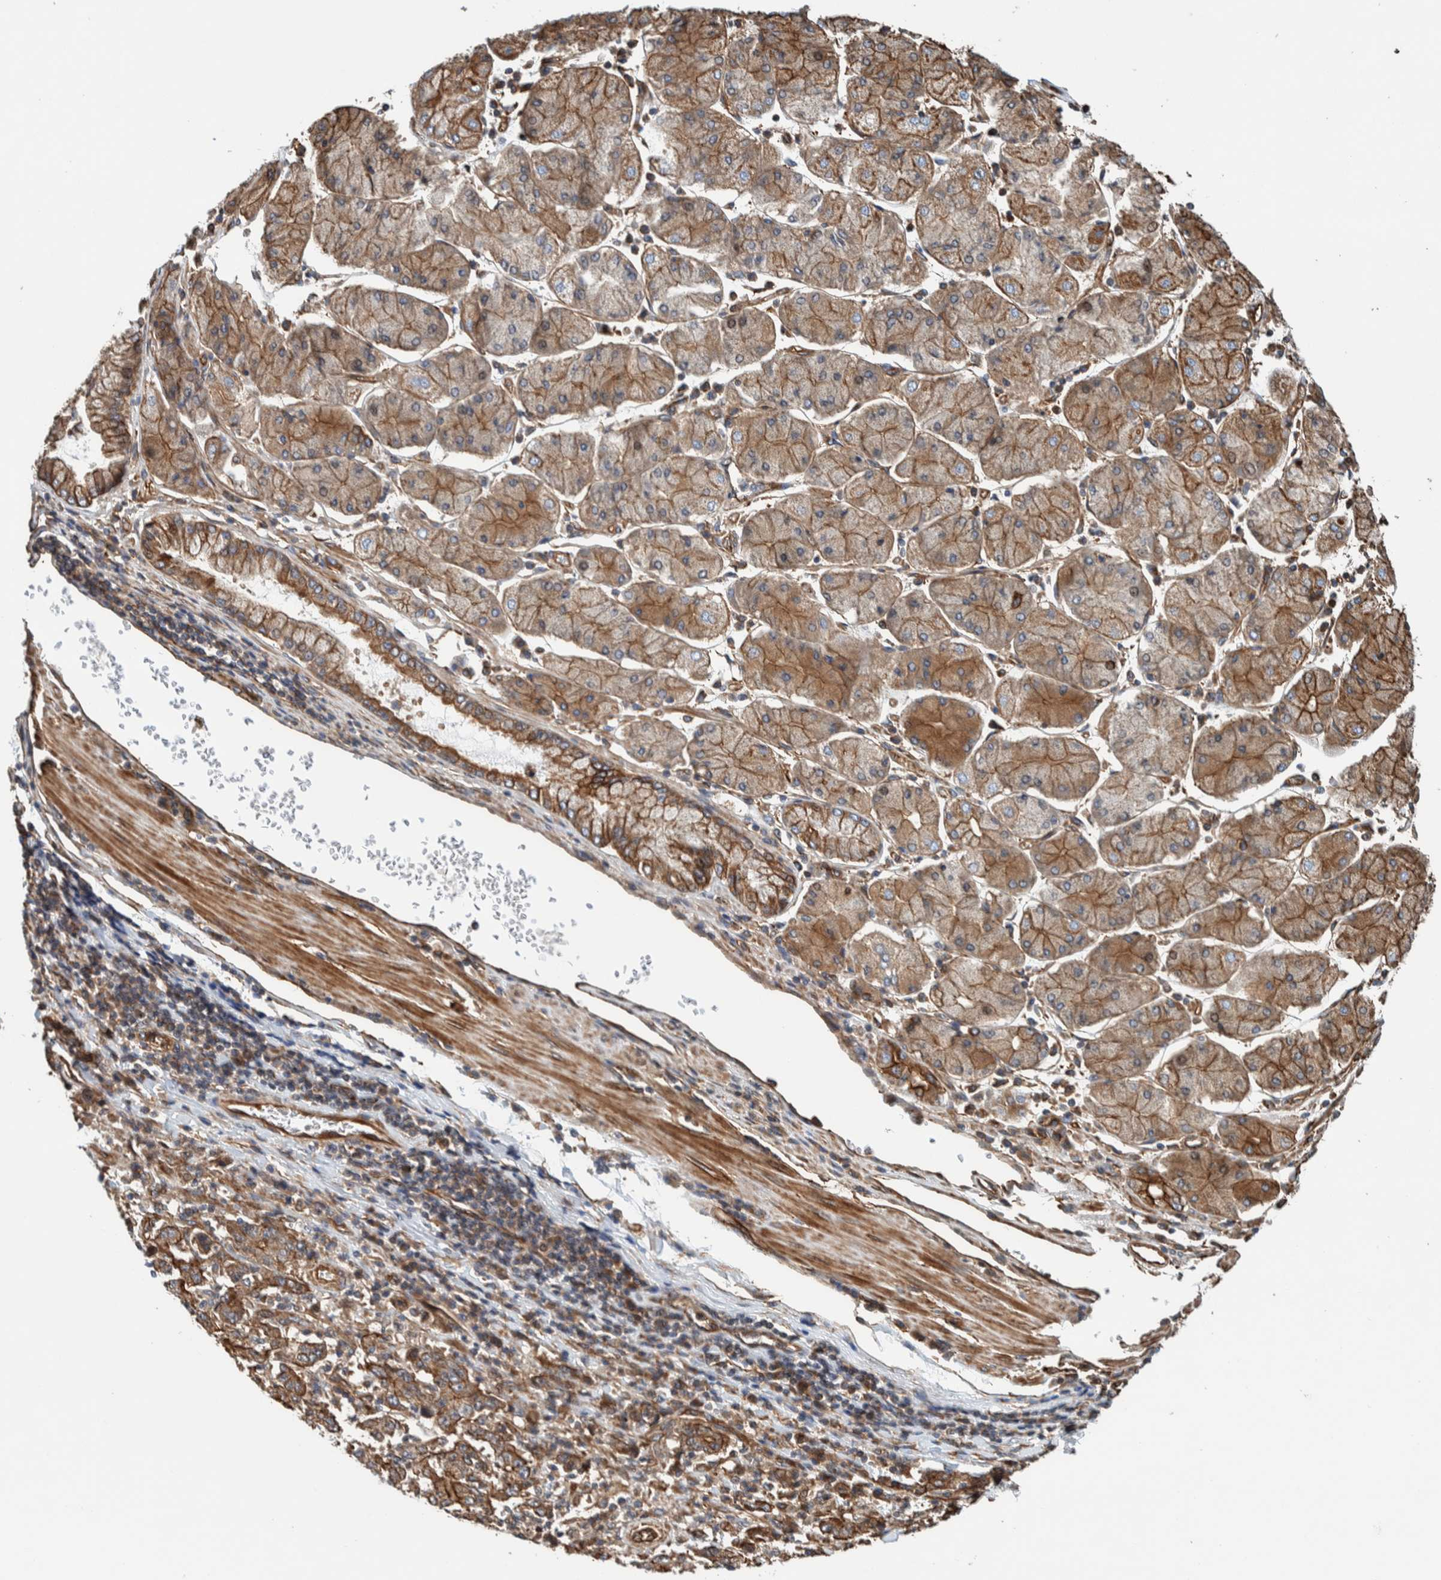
{"staining": {"intensity": "moderate", "quantity": ">75%", "location": "cytoplasmic/membranous"}, "tissue": "stomach cancer", "cell_type": "Tumor cells", "image_type": "cancer", "snomed": [{"axis": "morphology", "description": "Normal tissue, NOS"}, {"axis": "morphology", "description": "Adenocarcinoma, NOS"}, {"axis": "topography", "description": "Stomach, upper"}, {"axis": "topography", "description": "Stomach"}], "caption": "Moderate cytoplasmic/membranous expression for a protein is identified in approximately >75% of tumor cells of stomach cancer using immunohistochemistry (IHC).", "gene": "PKD1L1", "patient": {"sex": "male", "age": 59}}